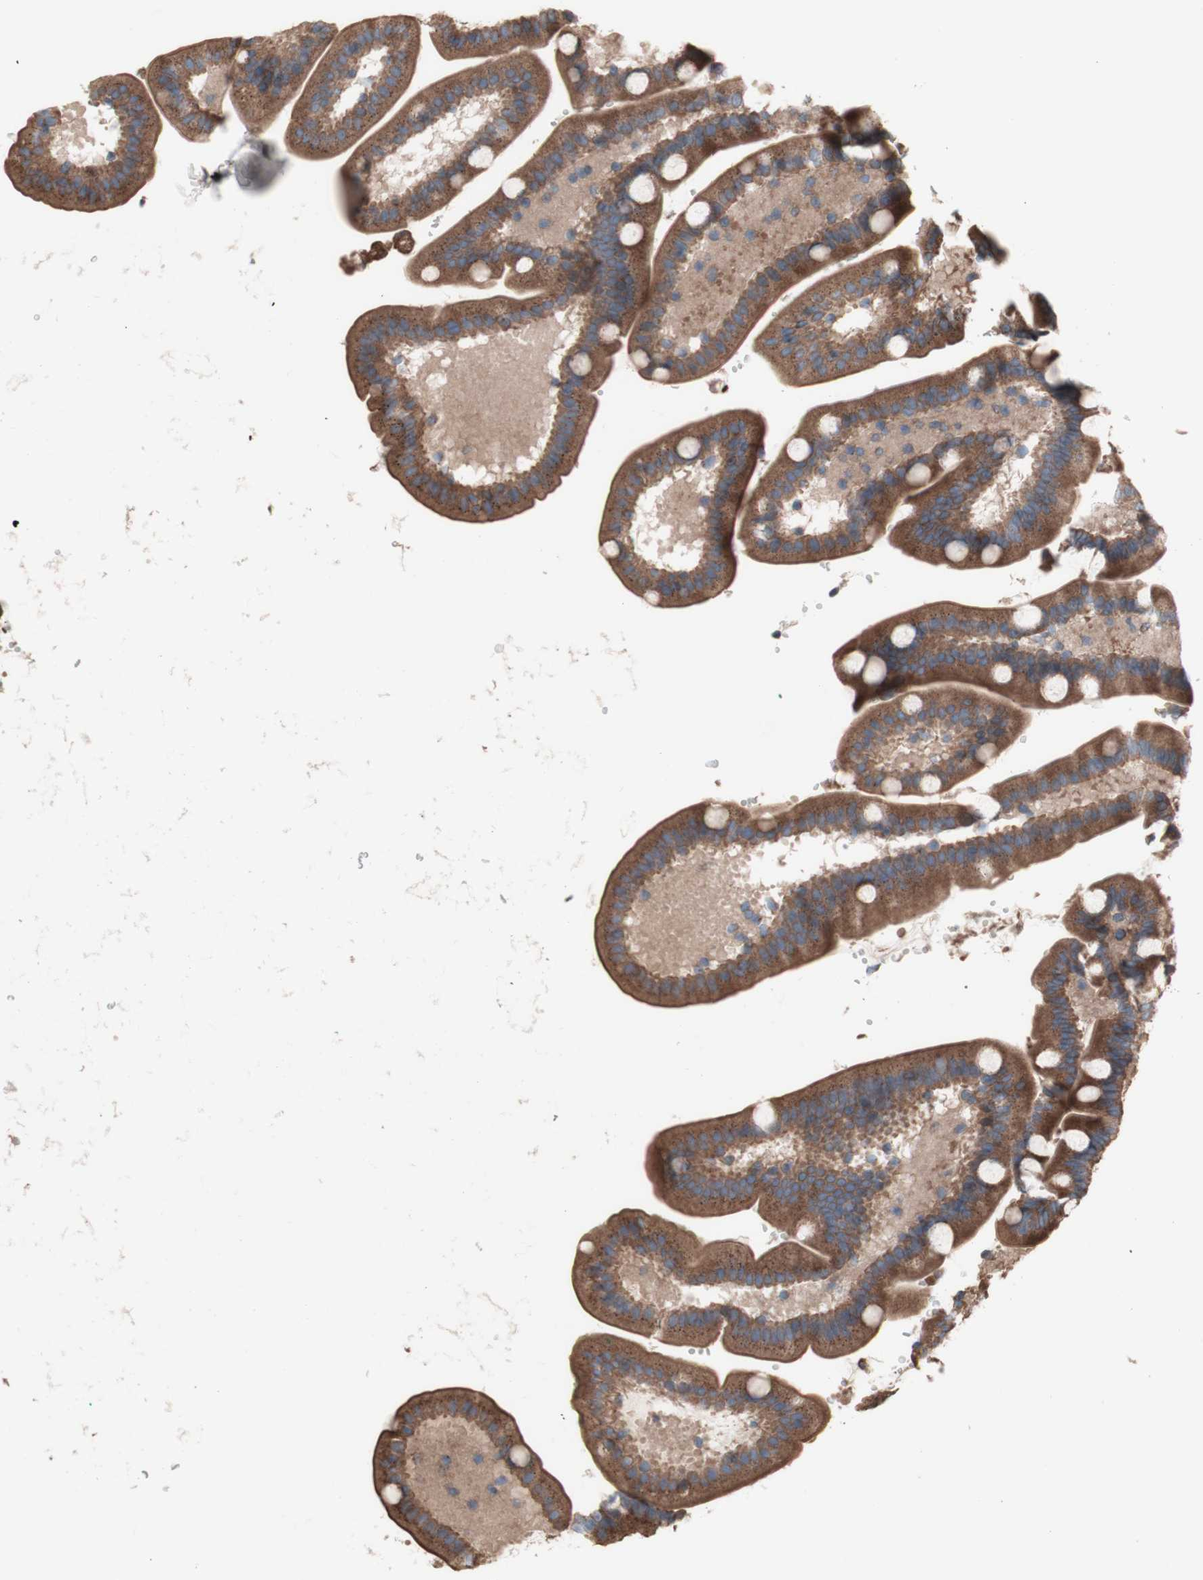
{"staining": {"intensity": "moderate", "quantity": ">75%", "location": "cytoplasmic/membranous"}, "tissue": "duodenum", "cell_type": "Glandular cells", "image_type": "normal", "snomed": [{"axis": "morphology", "description": "Normal tissue, NOS"}, {"axis": "topography", "description": "Duodenum"}], "caption": "An immunohistochemistry (IHC) micrograph of normal tissue is shown. Protein staining in brown highlights moderate cytoplasmic/membranous positivity in duodenum within glandular cells. (DAB (3,3'-diaminobenzidine) IHC with brightfield microscopy, high magnification).", "gene": "COPB1", "patient": {"sex": "male", "age": 54}}